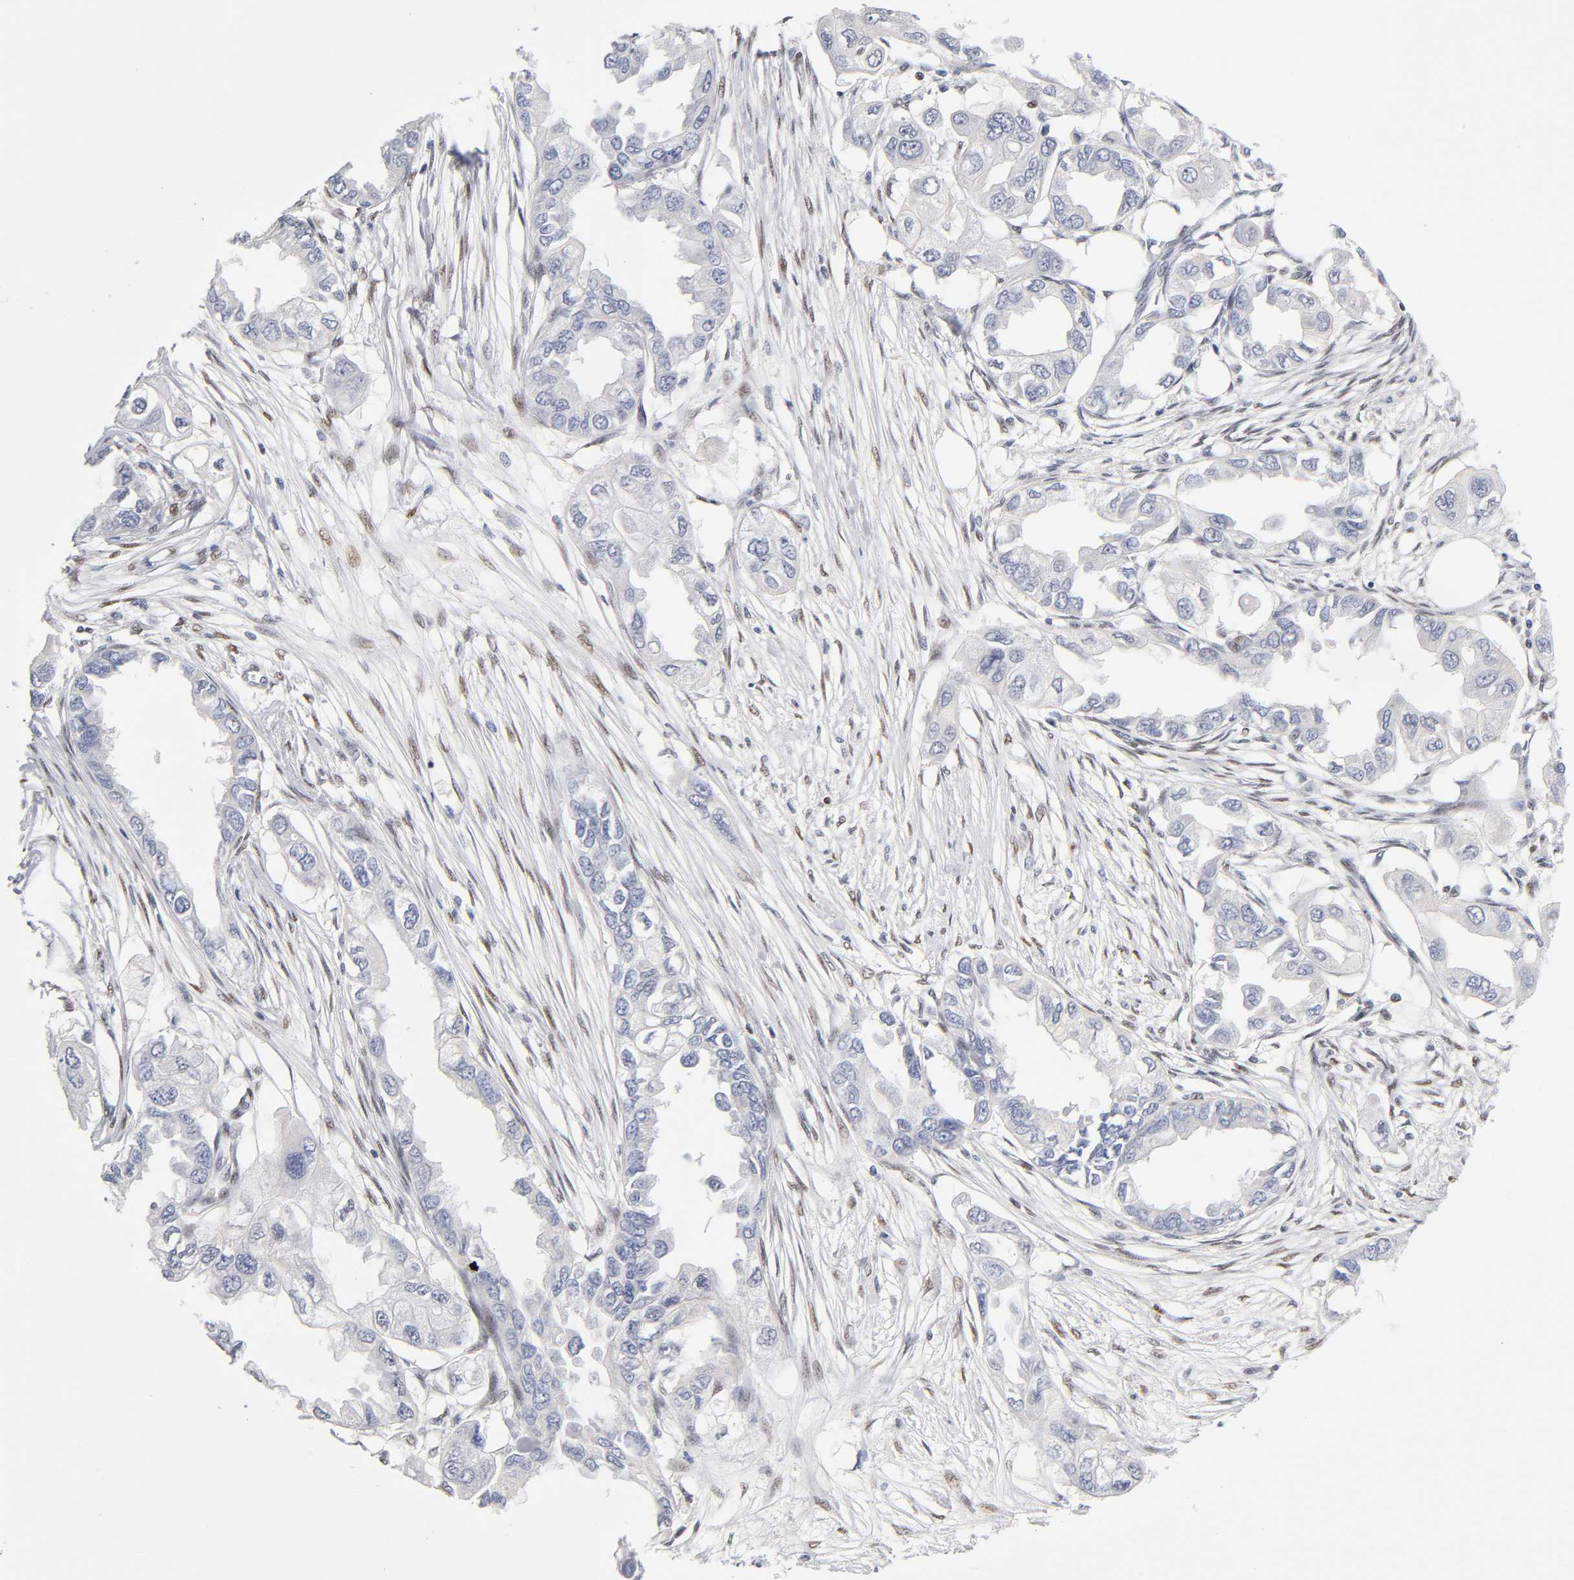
{"staining": {"intensity": "negative", "quantity": "none", "location": "none"}, "tissue": "endometrial cancer", "cell_type": "Tumor cells", "image_type": "cancer", "snomed": [{"axis": "morphology", "description": "Adenocarcinoma, NOS"}, {"axis": "topography", "description": "Endometrium"}], "caption": "IHC of endometrial cancer reveals no staining in tumor cells.", "gene": "NR3C1", "patient": {"sex": "female", "age": 67}}